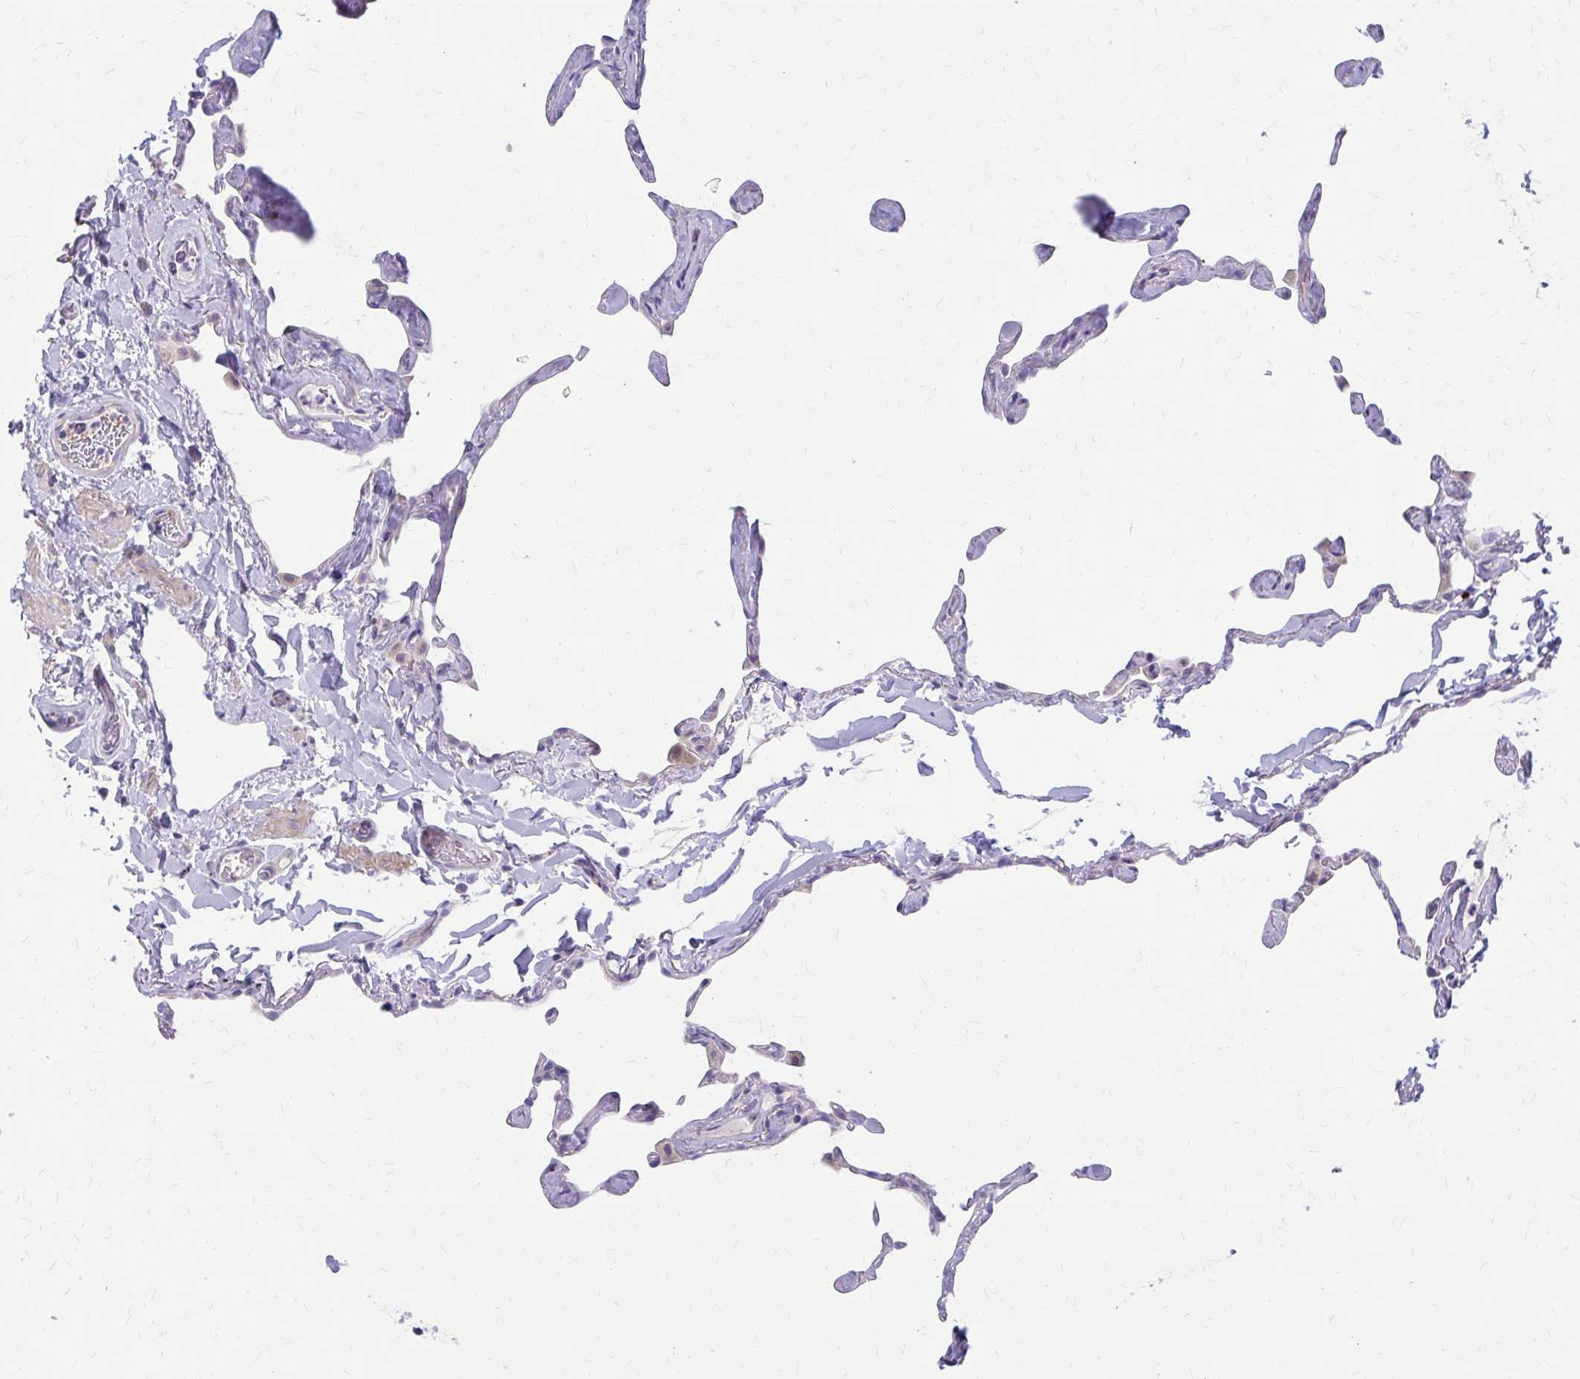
{"staining": {"intensity": "negative", "quantity": "none", "location": "none"}, "tissue": "lung", "cell_type": "Alveolar cells", "image_type": "normal", "snomed": [{"axis": "morphology", "description": "Normal tissue, NOS"}, {"axis": "topography", "description": "Lung"}], "caption": "Alveolar cells show no significant expression in normal lung.", "gene": "GLYATL2", "patient": {"sex": "male", "age": 65}}